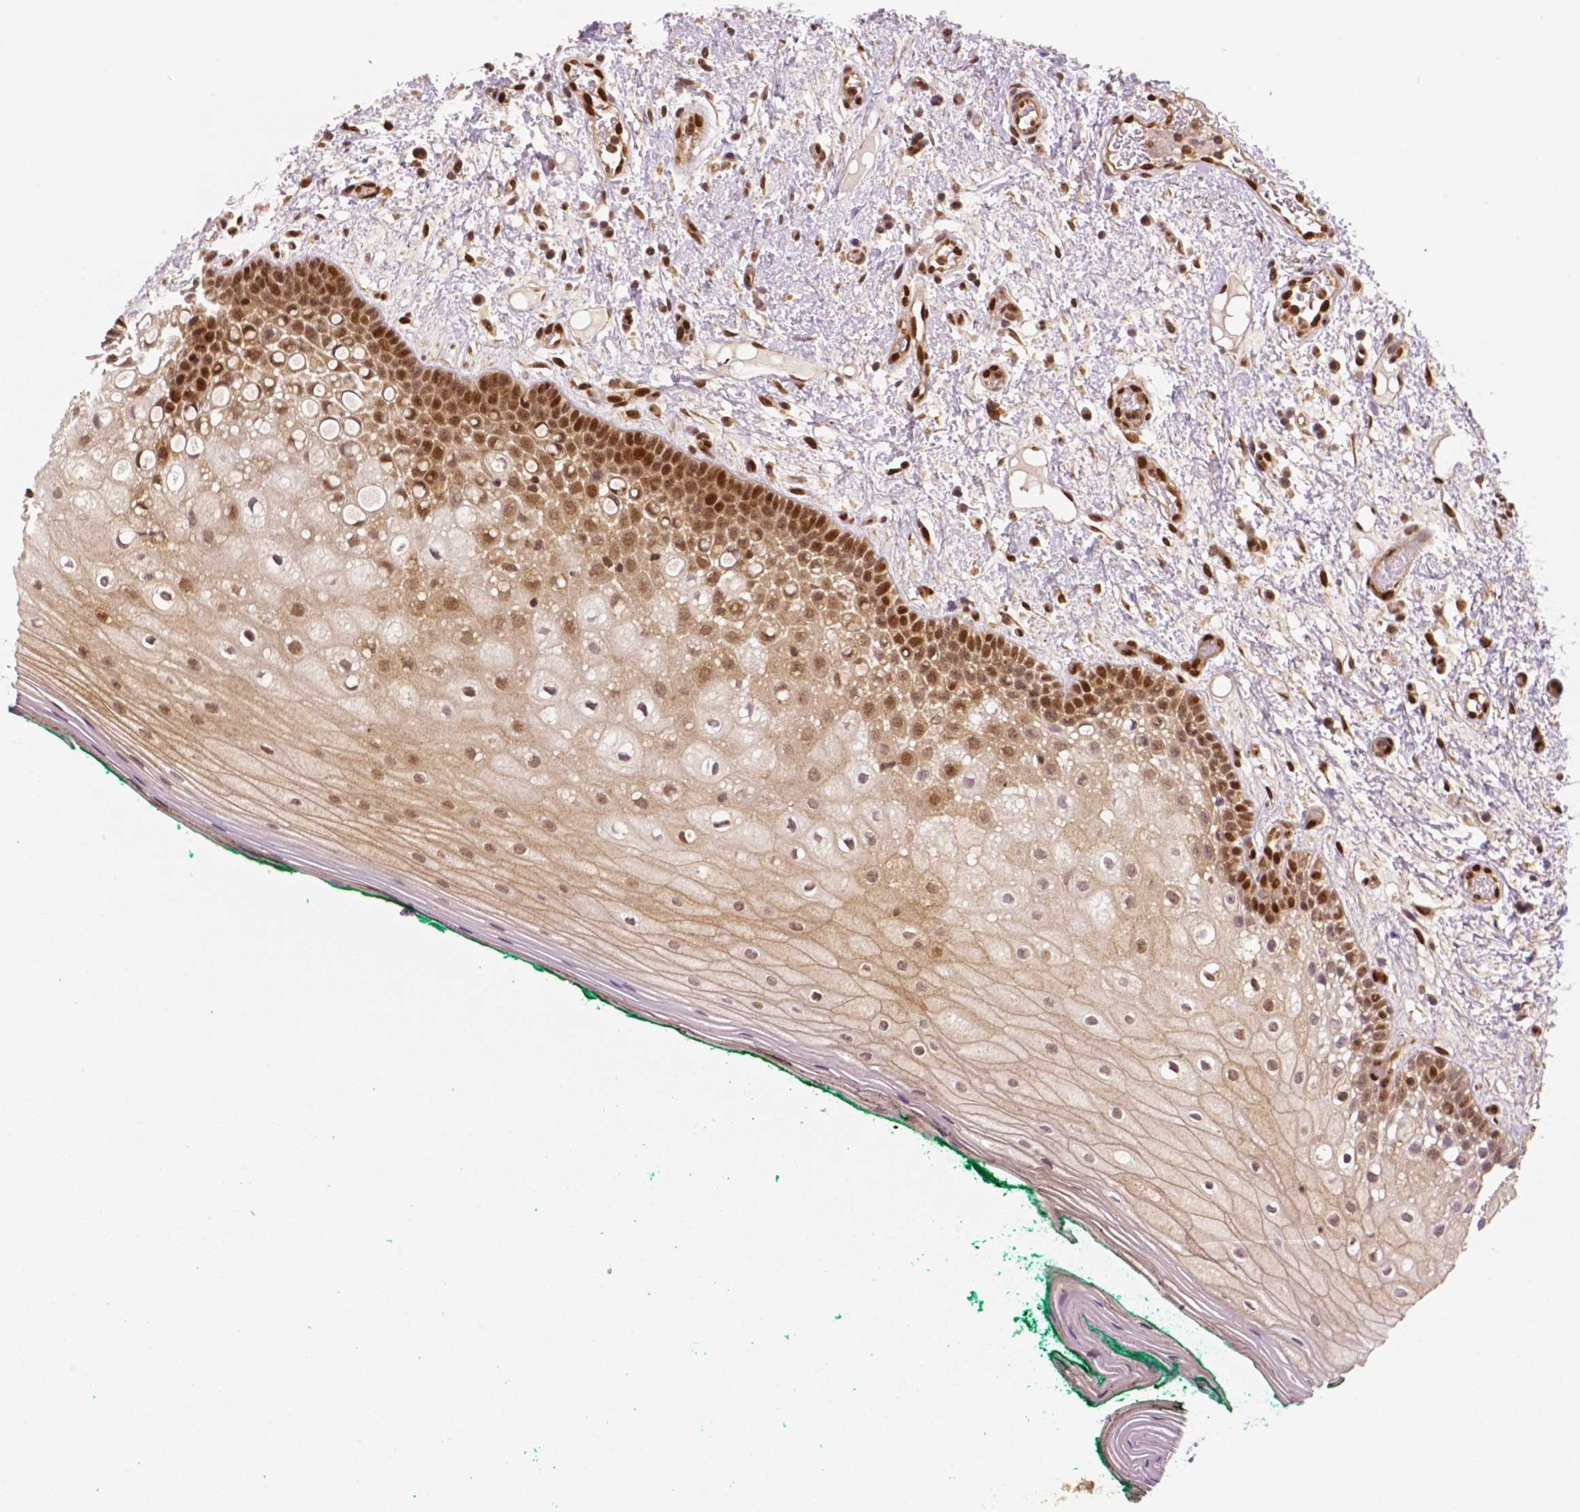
{"staining": {"intensity": "moderate", "quantity": ">75%", "location": "cytoplasmic/membranous,nuclear"}, "tissue": "oral mucosa", "cell_type": "Squamous epithelial cells", "image_type": "normal", "snomed": [{"axis": "morphology", "description": "Normal tissue, NOS"}, {"axis": "topography", "description": "Oral tissue"}], "caption": "IHC histopathology image of benign oral mucosa stained for a protein (brown), which reveals medium levels of moderate cytoplasmic/membranous,nuclear staining in about >75% of squamous epithelial cells.", "gene": "STAT3", "patient": {"sex": "female", "age": 83}}